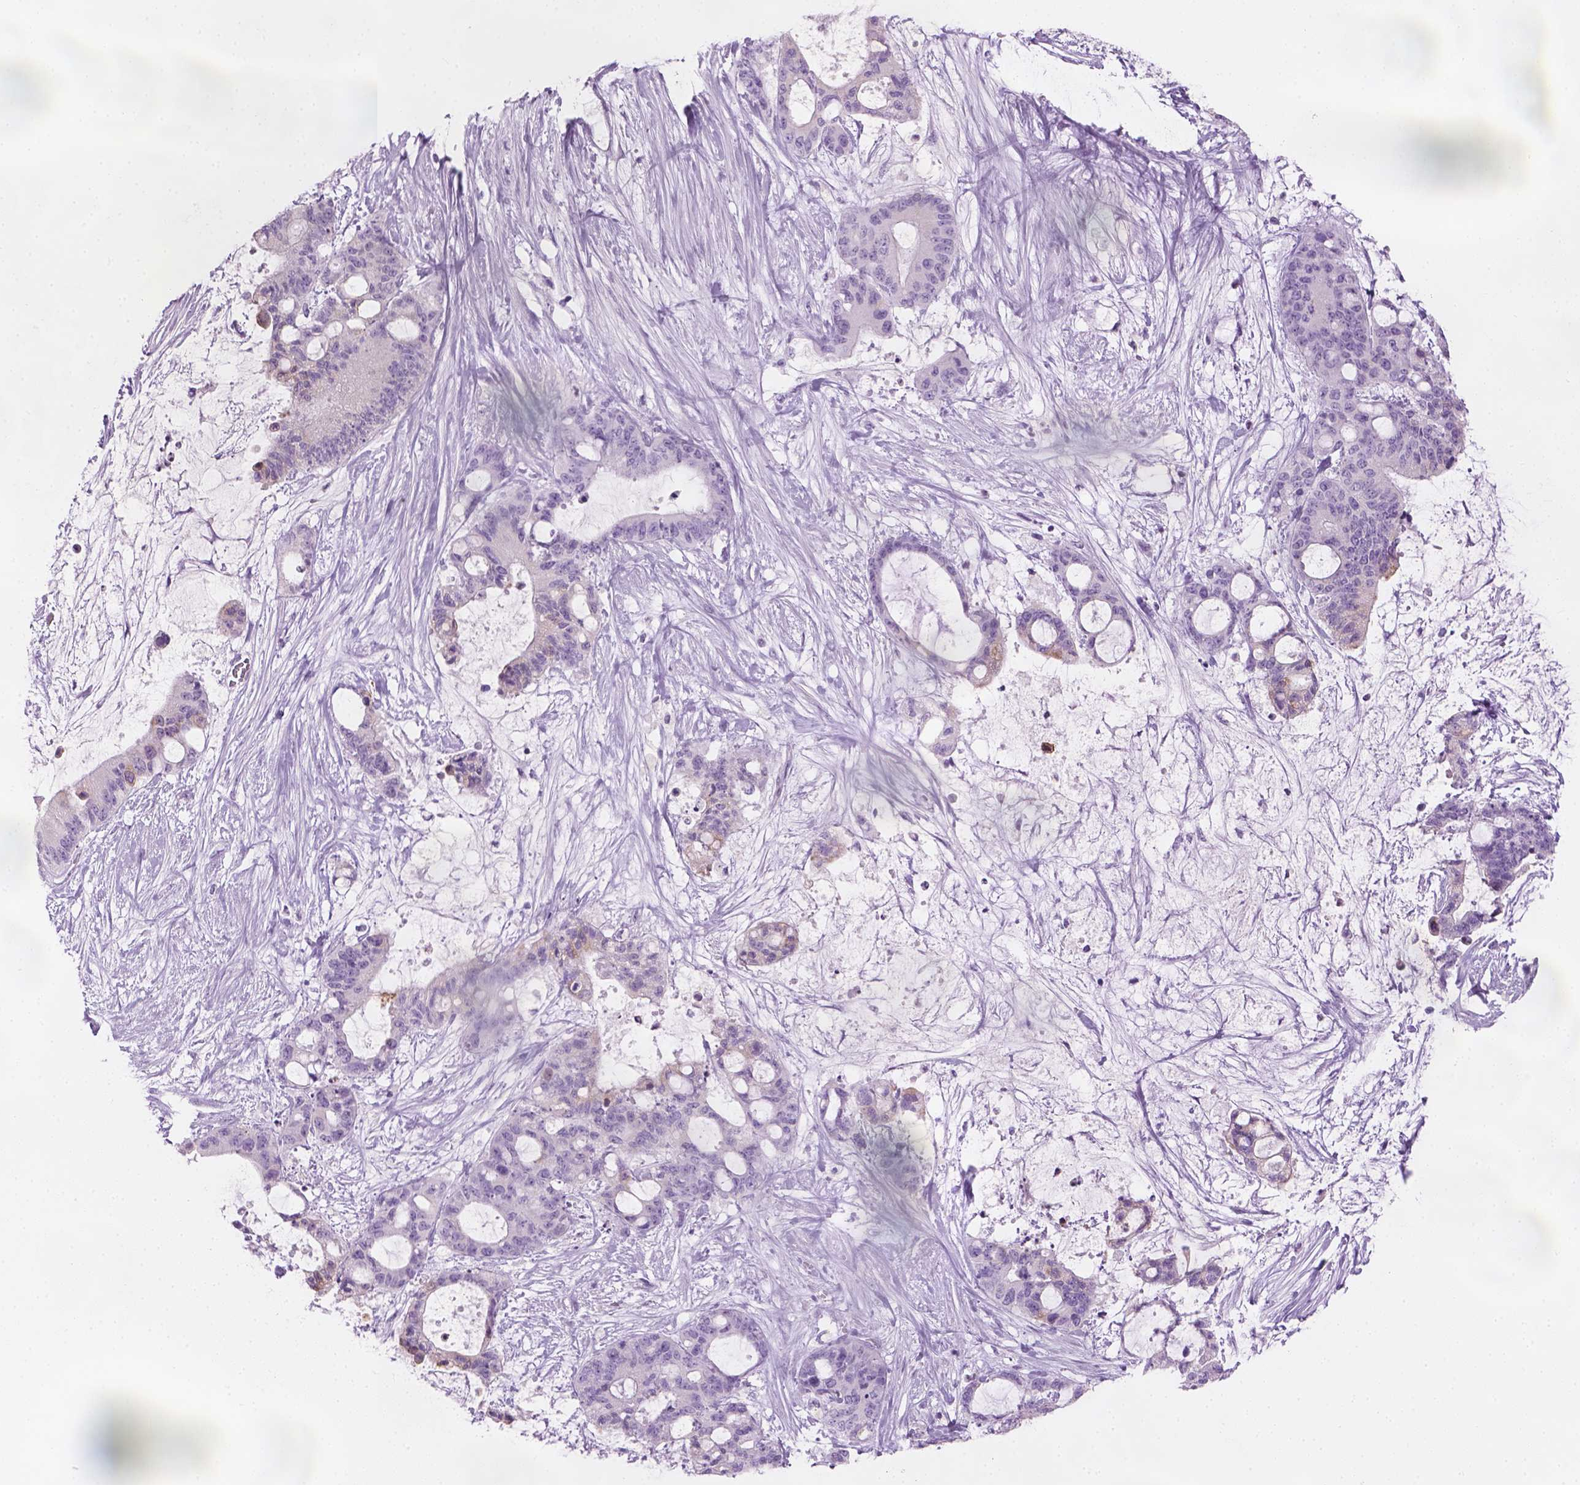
{"staining": {"intensity": "negative", "quantity": "none", "location": "none"}, "tissue": "liver cancer", "cell_type": "Tumor cells", "image_type": "cancer", "snomed": [{"axis": "morphology", "description": "Normal tissue, NOS"}, {"axis": "morphology", "description": "Cholangiocarcinoma"}, {"axis": "topography", "description": "Liver"}, {"axis": "topography", "description": "Peripheral nerve tissue"}], "caption": "This is a histopathology image of immunohistochemistry staining of liver cancer (cholangiocarcinoma), which shows no positivity in tumor cells.", "gene": "TTC29", "patient": {"sex": "female", "age": 73}}